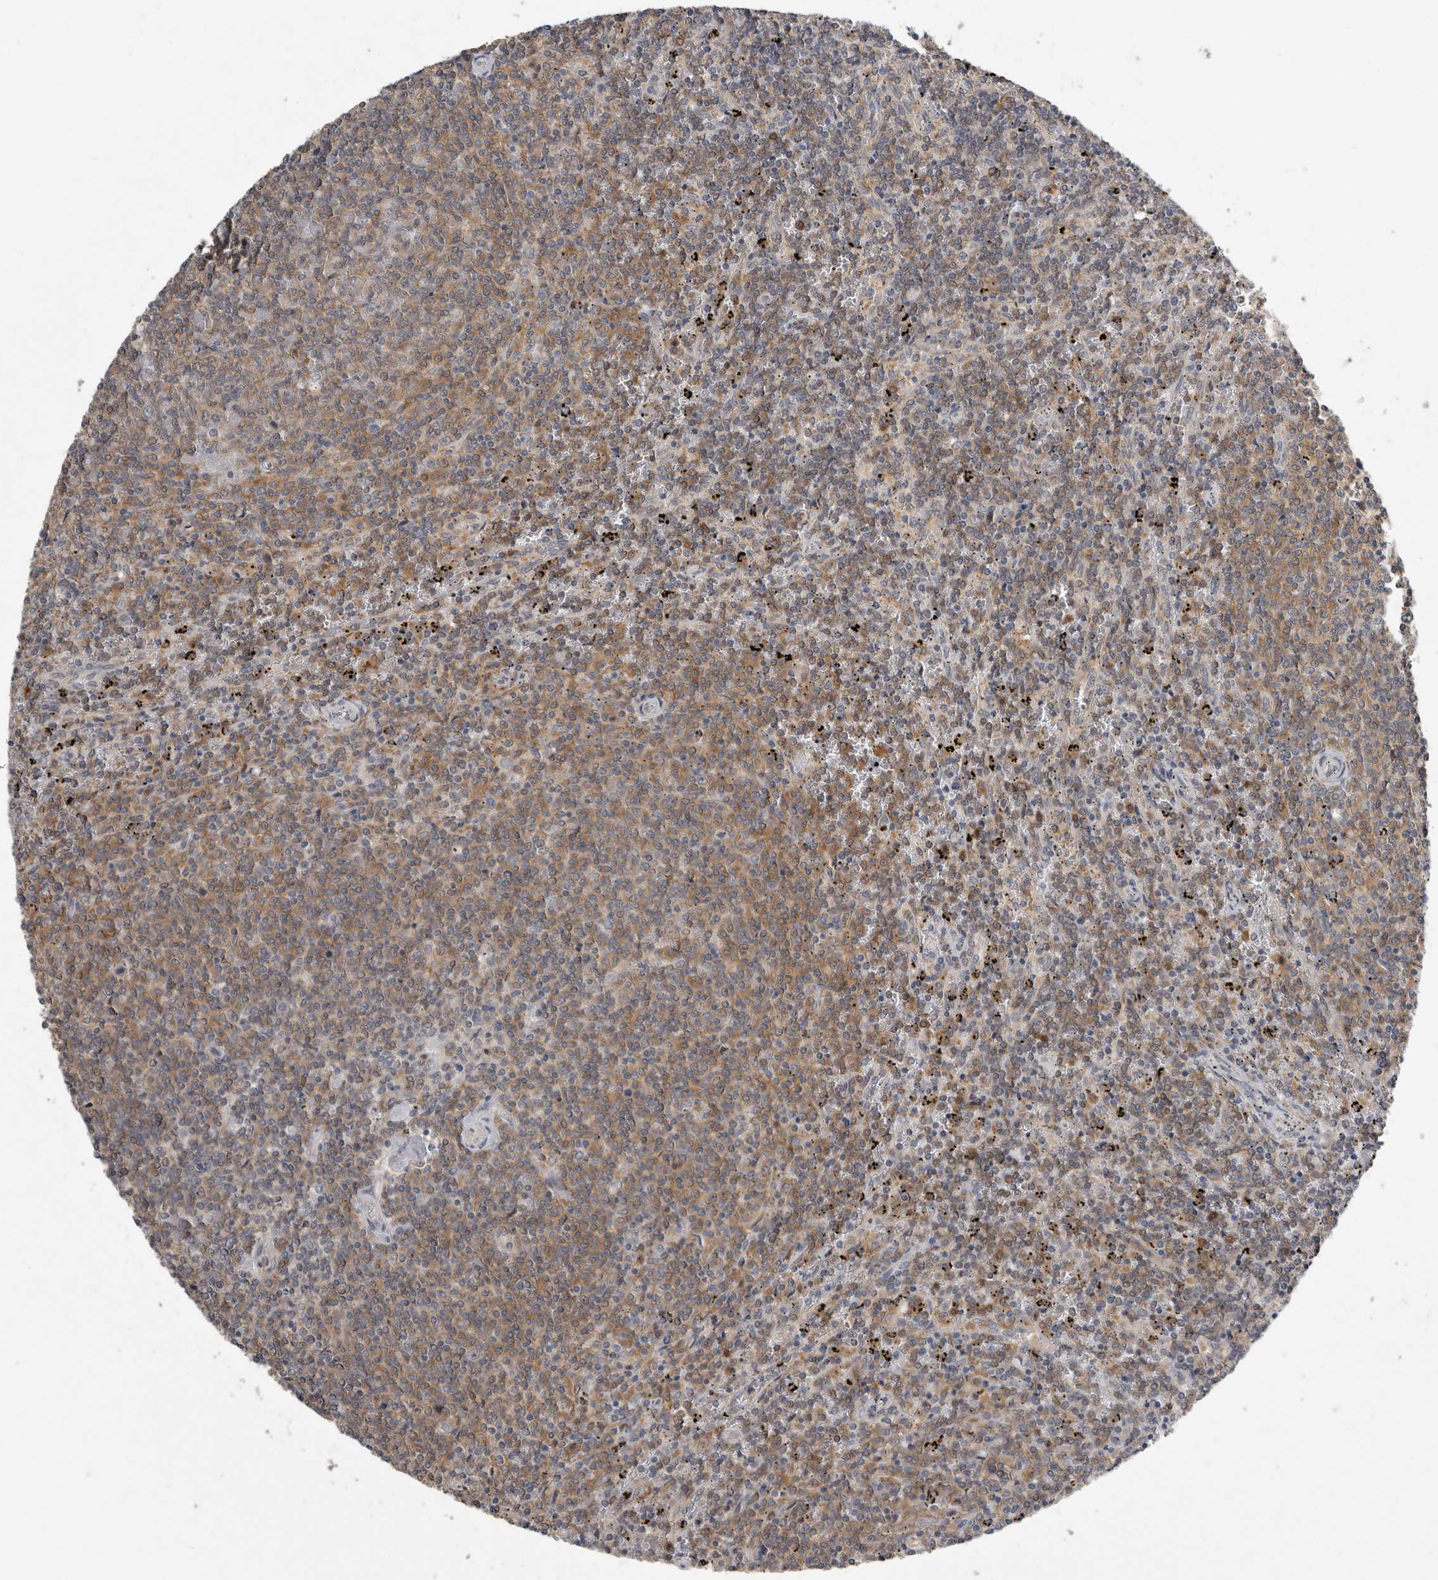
{"staining": {"intensity": "moderate", "quantity": "25%-75%", "location": "cytoplasmic/membranous"}, "tissue": "lymphoma", "cell_type": "Tumor cells", "image_type": "cancer", "snomed": [{"axis": "morphology", "description": "Malignant lymphoma, non-Hodgkin's type, Low grade"}, {"axis": "topography", "description": "Spleen"}], "caption": "Moderate cytoplasmic/membranous expression is identified in about 25%-75% of tumor cells in malignant lymphoma, non-Hodgkin's type (low-grade).", "gene": "RALGPS2", "patient": {"sex": "female", "age": 50}}